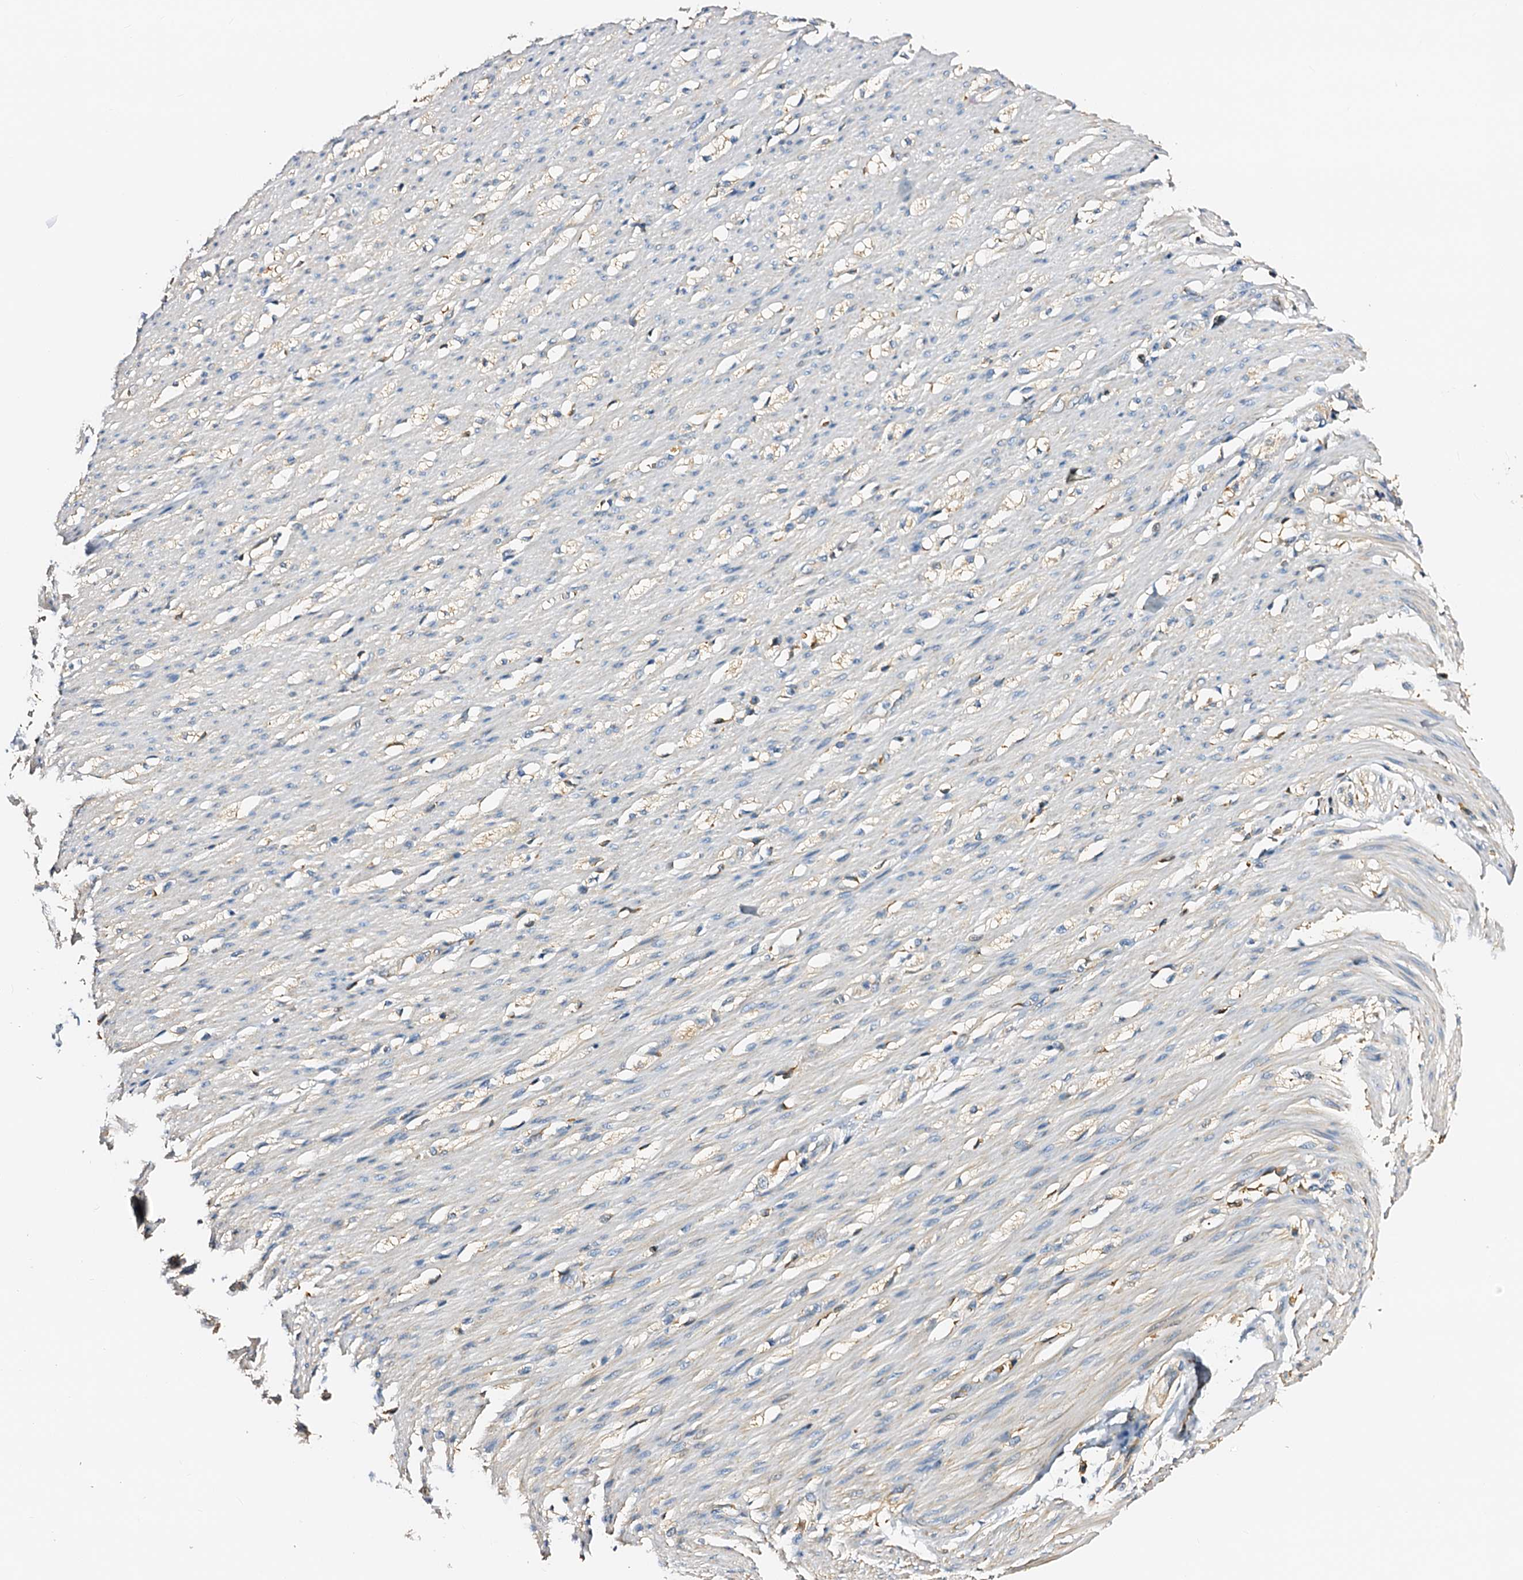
{"staining": {"intensity": "negative", "quantity": "none", "location": "none"}, "tissue": "smooth muscle", "cell_type": "Smooth muscle cells", "image_type": "normal", "snomed": [{"axis": "morphology", "description": "Normal tissue, NOS"}, {"axis": "morphology", "description": "Adenocarcinoma, NOS"}, {"axis": "topography", "description": "Colon"}, {"axis": "topography", "description": "Peripheral nerve tissue"}], "caption": "High power microscopy photomicrograph of an immunohistochemistry (IHC) photomicrograph of normal smooth muscle, revealing no significant staining in smooth muscle cells.", "gene": "CSKMT", "patient": {"sex": "male", "age": 14}}